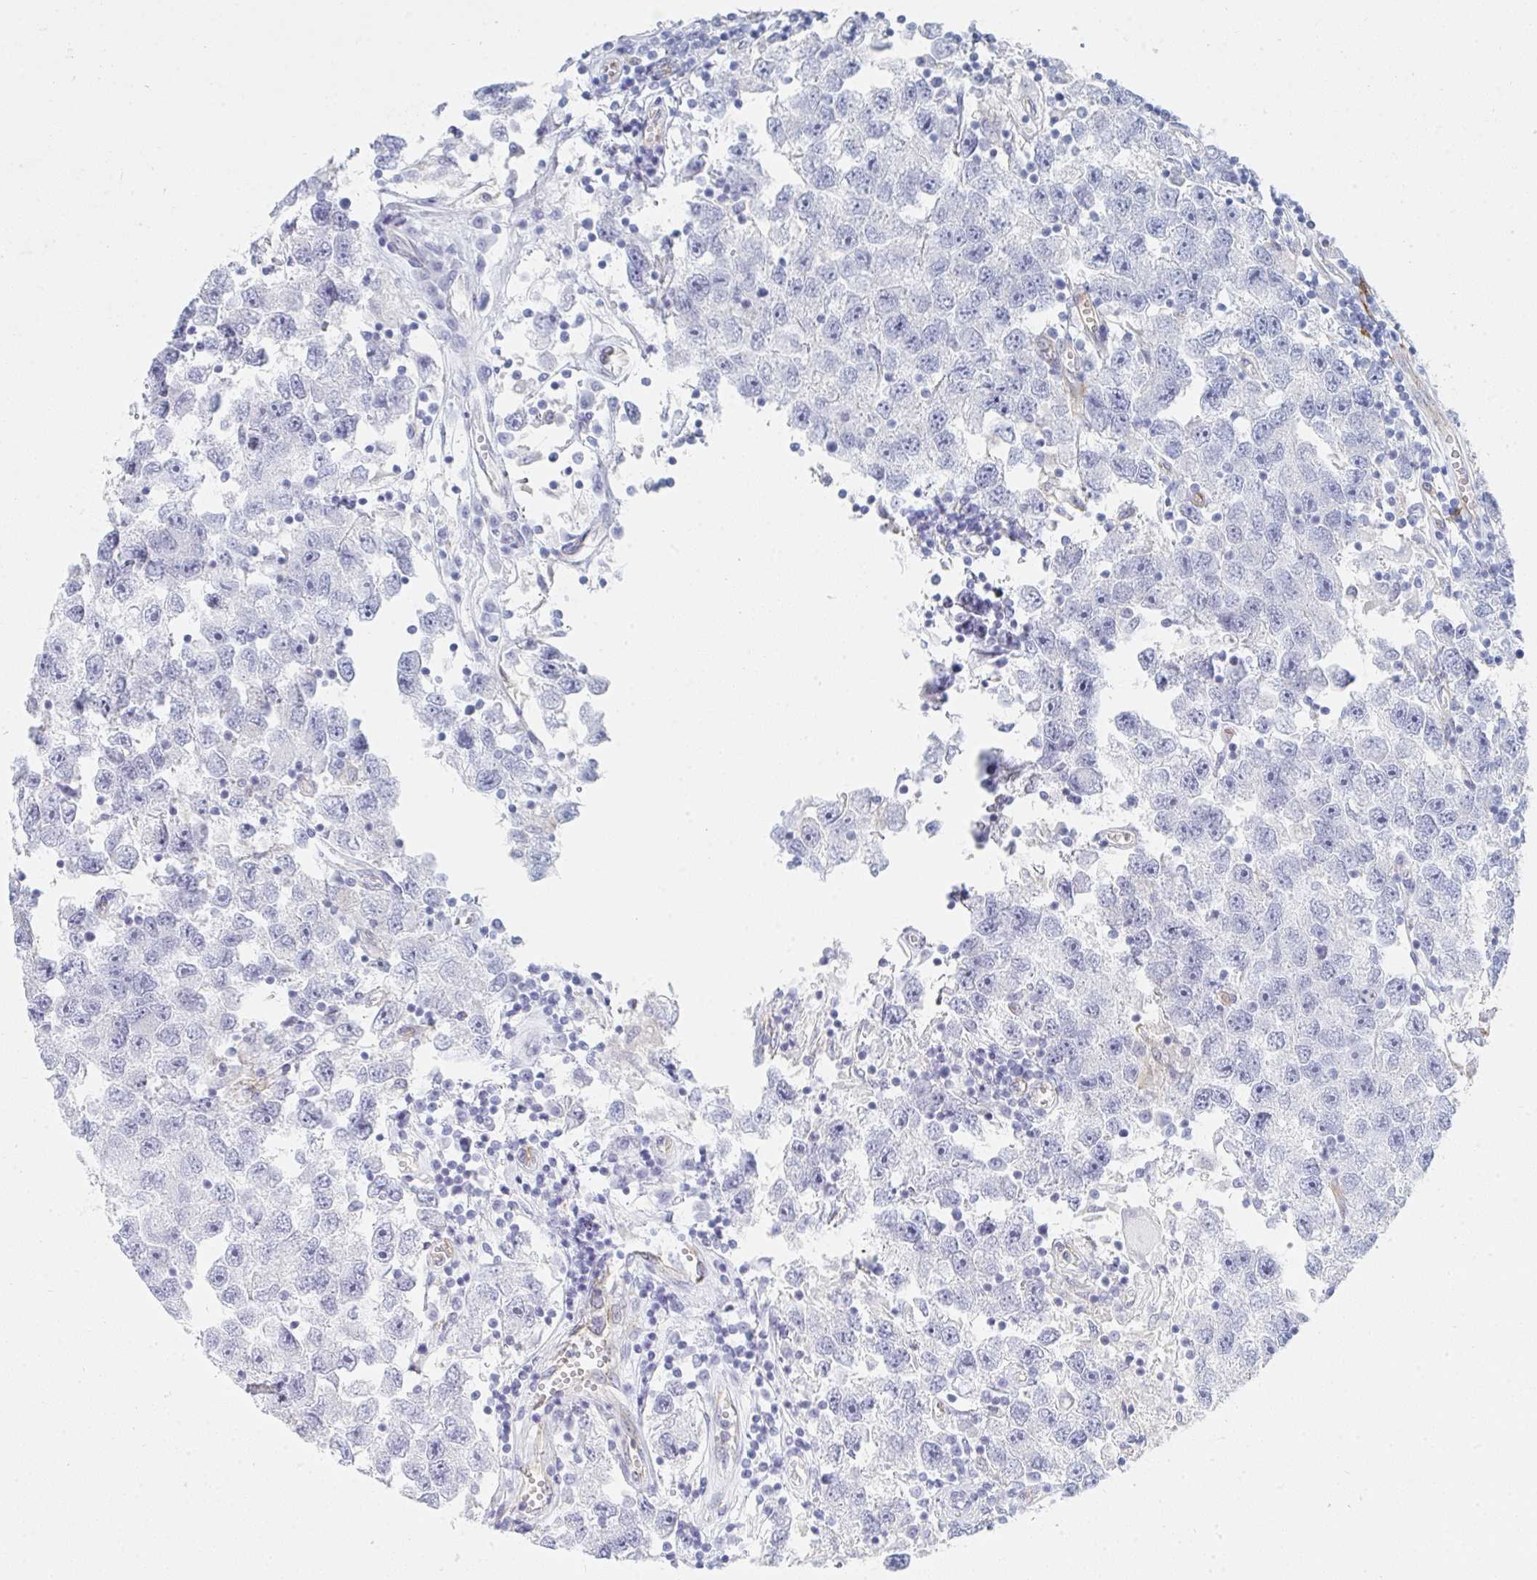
{"staining": {"intensity": "negative", "quantity": "none", "location": "none"}, "tissue": "testis cancer", "cell_type": "Tumor cells", "image_type": "cancer", "snomed": [{"axis": "morphology", "description": "Seminoma, NOS"}, {"axis": "topography", "description": "Testis"}], "caption": "Tumor cells are negative for protein expression in human testis seminoma.", "gene": "DAB2", "patient": {"sex": "male", "age": 26}}